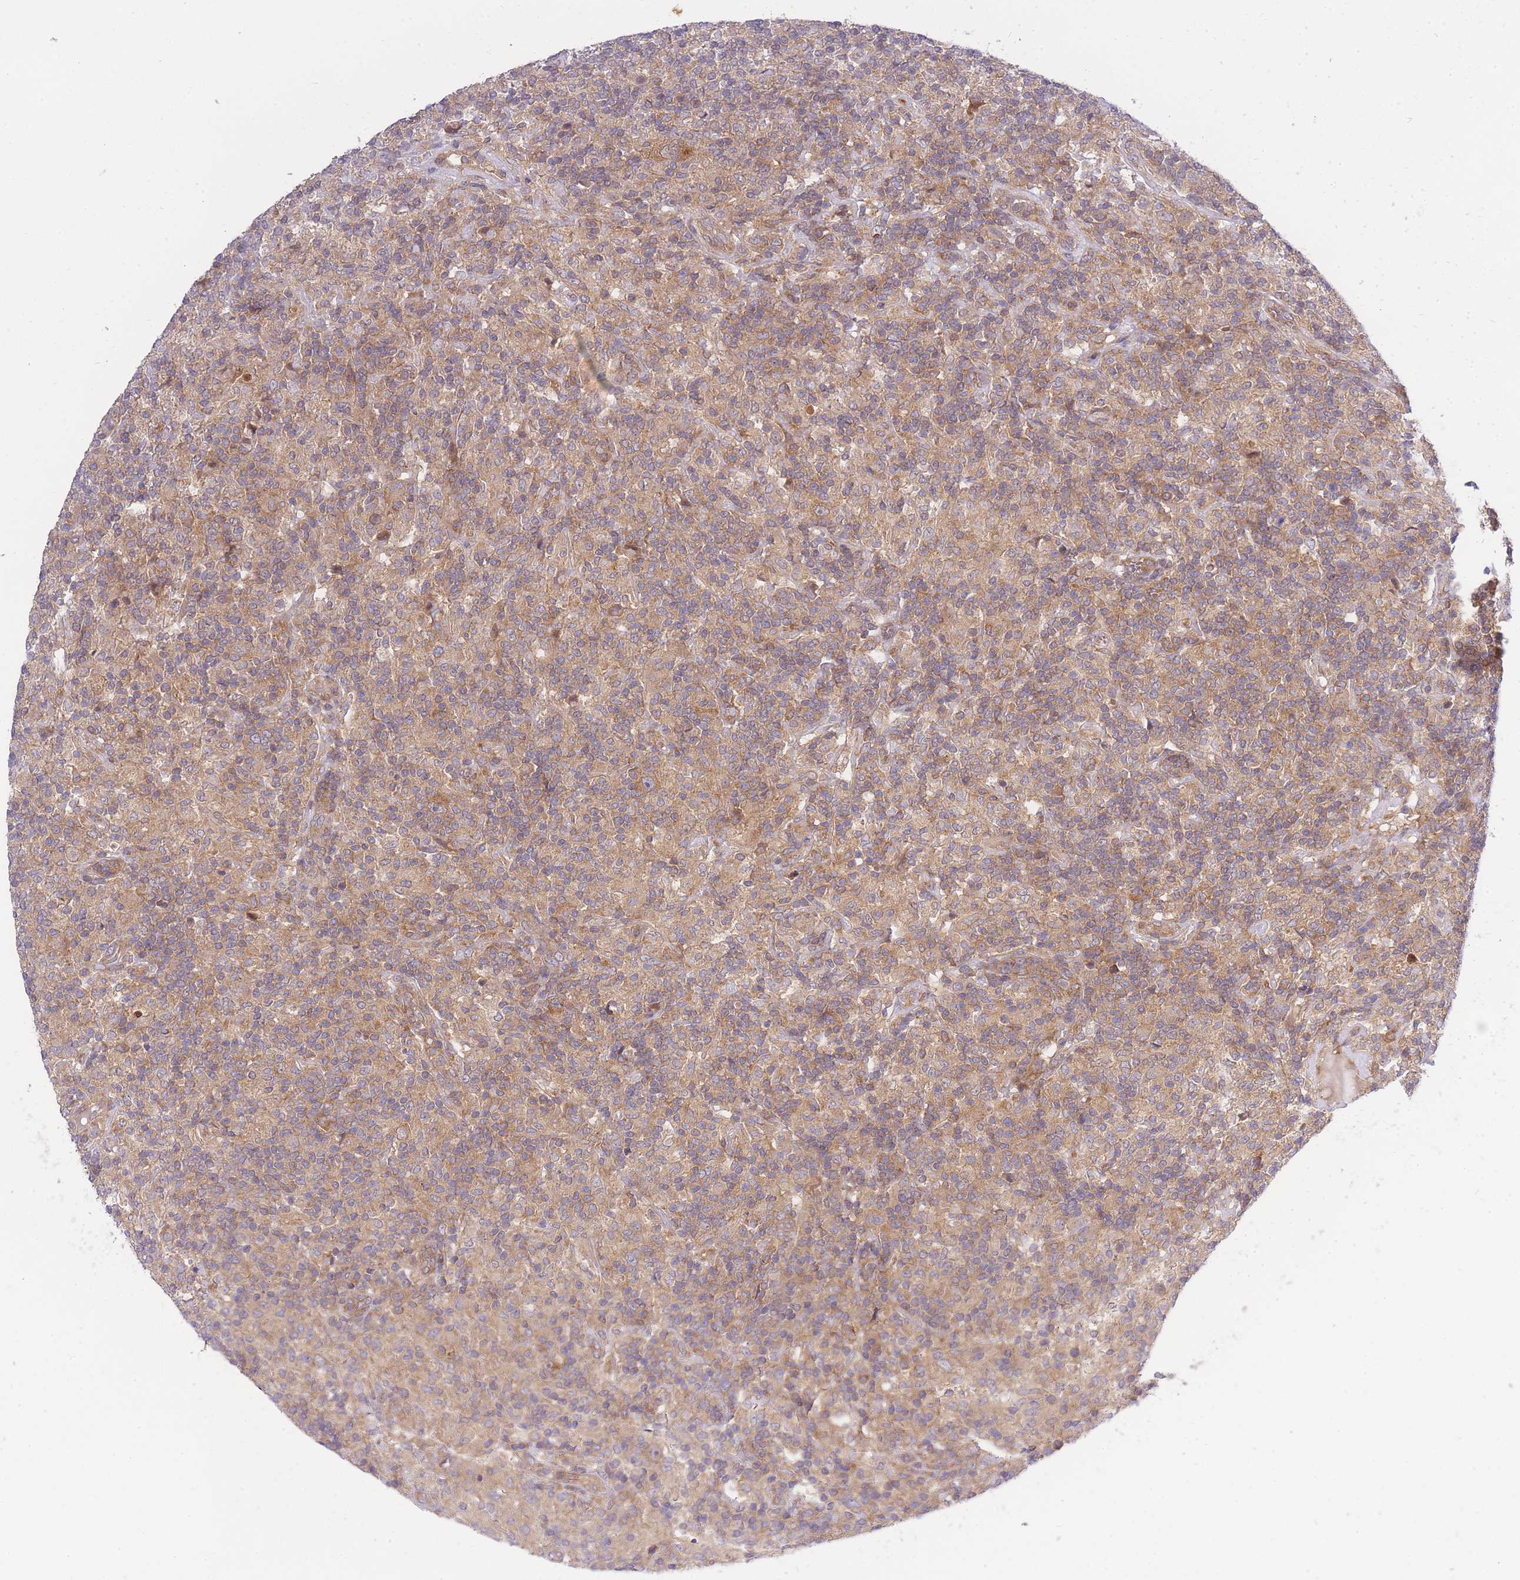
{"staining": {"intensity": "moderate", "quantity": ">75%", "location": "cytoplasmic/membranous"}, "tissue": "lymphoma", "cell_type": "Tumor cells", "image_type": "cancer", "snomed": [{"axis": "morphology", "description": "Hodgkin's disease, NOS"}, {"axis": "topography", "description": "Lymph node"}], "caption": "Human lymphoma stained with a protein marker shows moderate staining in tumor cells.", "gene": "EIF2B2", "patient": {"sex": "male", "age": 70}}